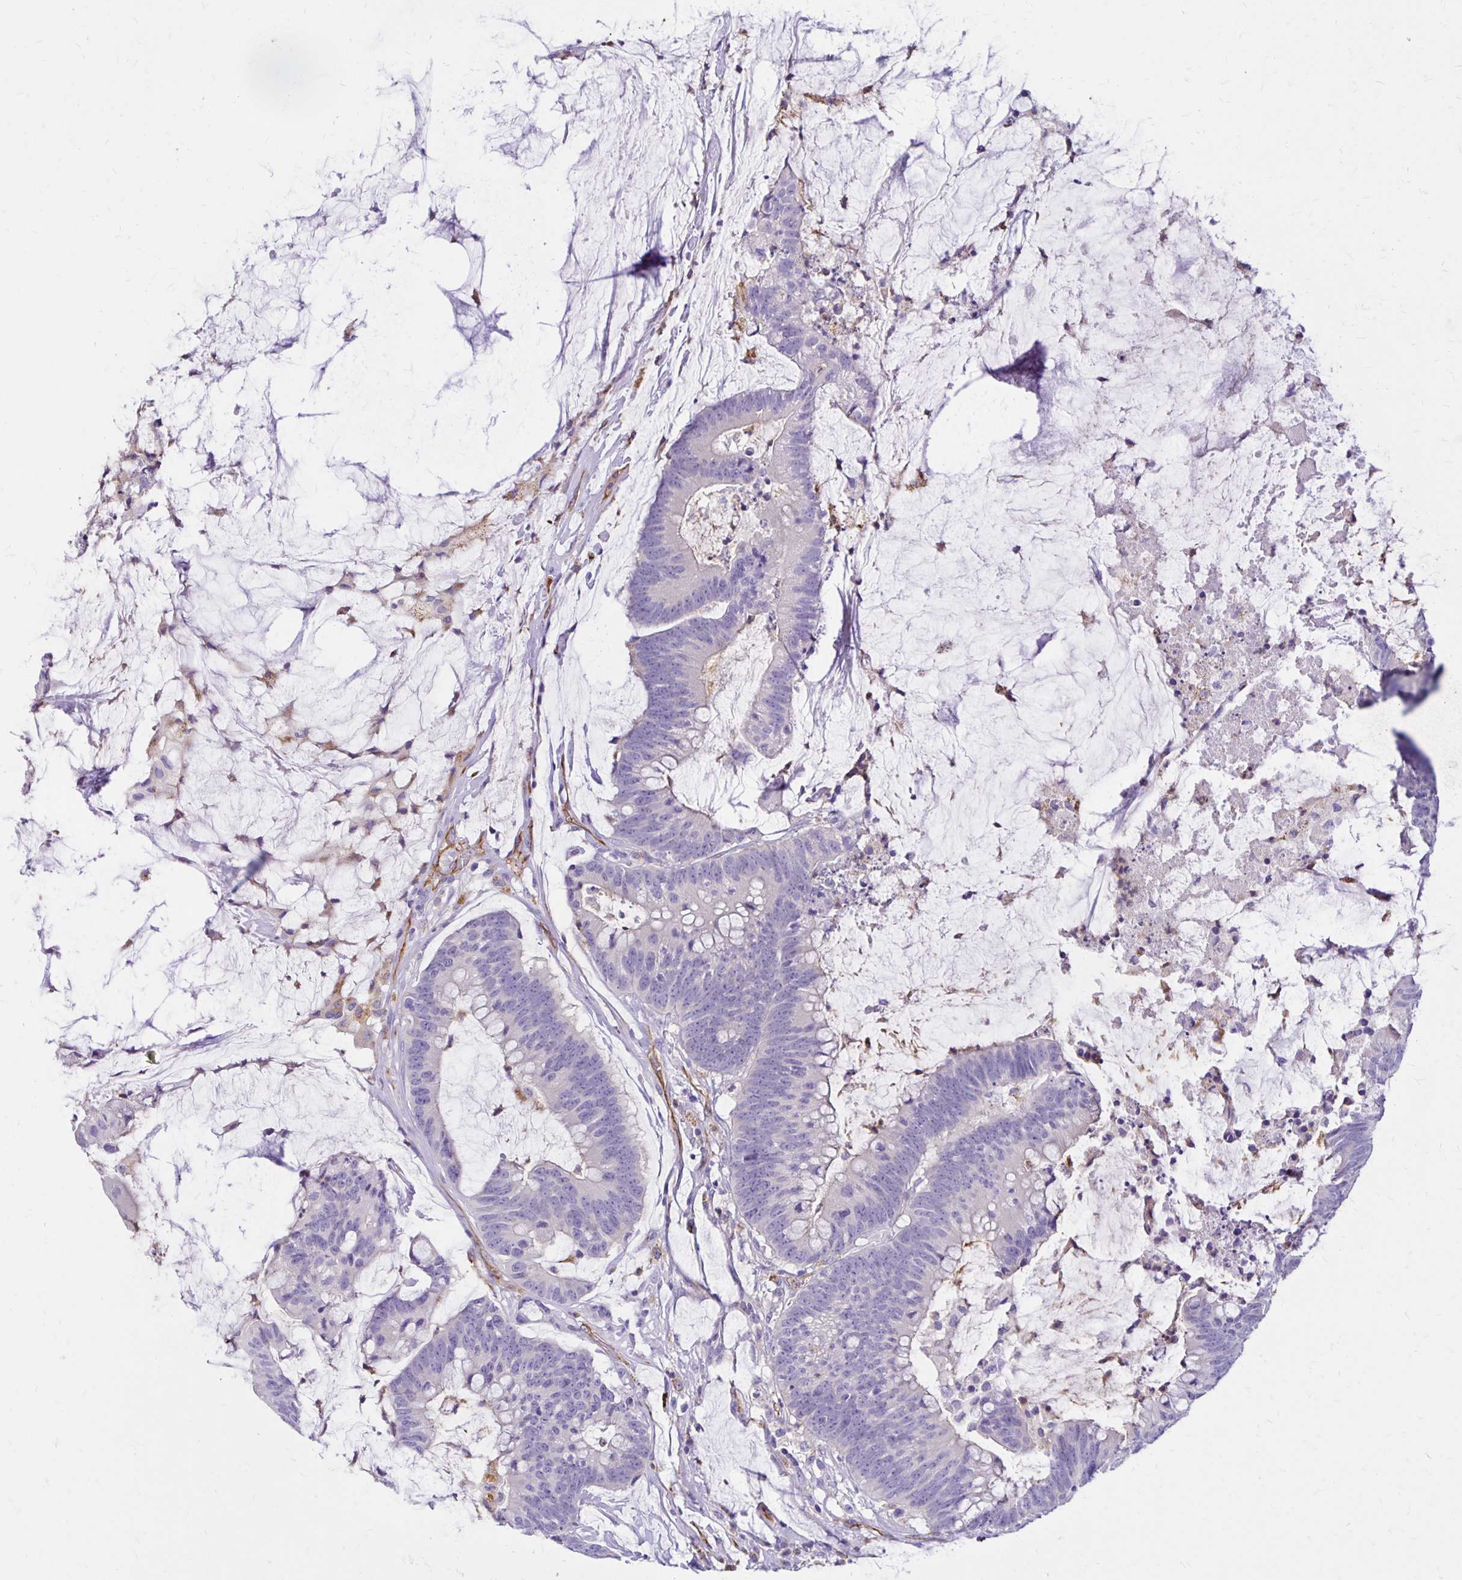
{"staining": {"intensity": "negative", "quantity": "none", "location": "none"}, "tissue": "colorectal cancer", "cell_type": "Tumor cells", "image_type": "cancer", "snomed": [{"axis": "morphology", "description": "Adenocarcinoma, NOS"}, {"axis": "topography", "description": "Colon"}], "caption": "This is an immunohistochemistry (IHC) histopathology image of human colorectal adenocarcinoma. There is no staining in tumor cells.", "gene": "TTYH1", "patient": {"sex": "male", "age": 62}}